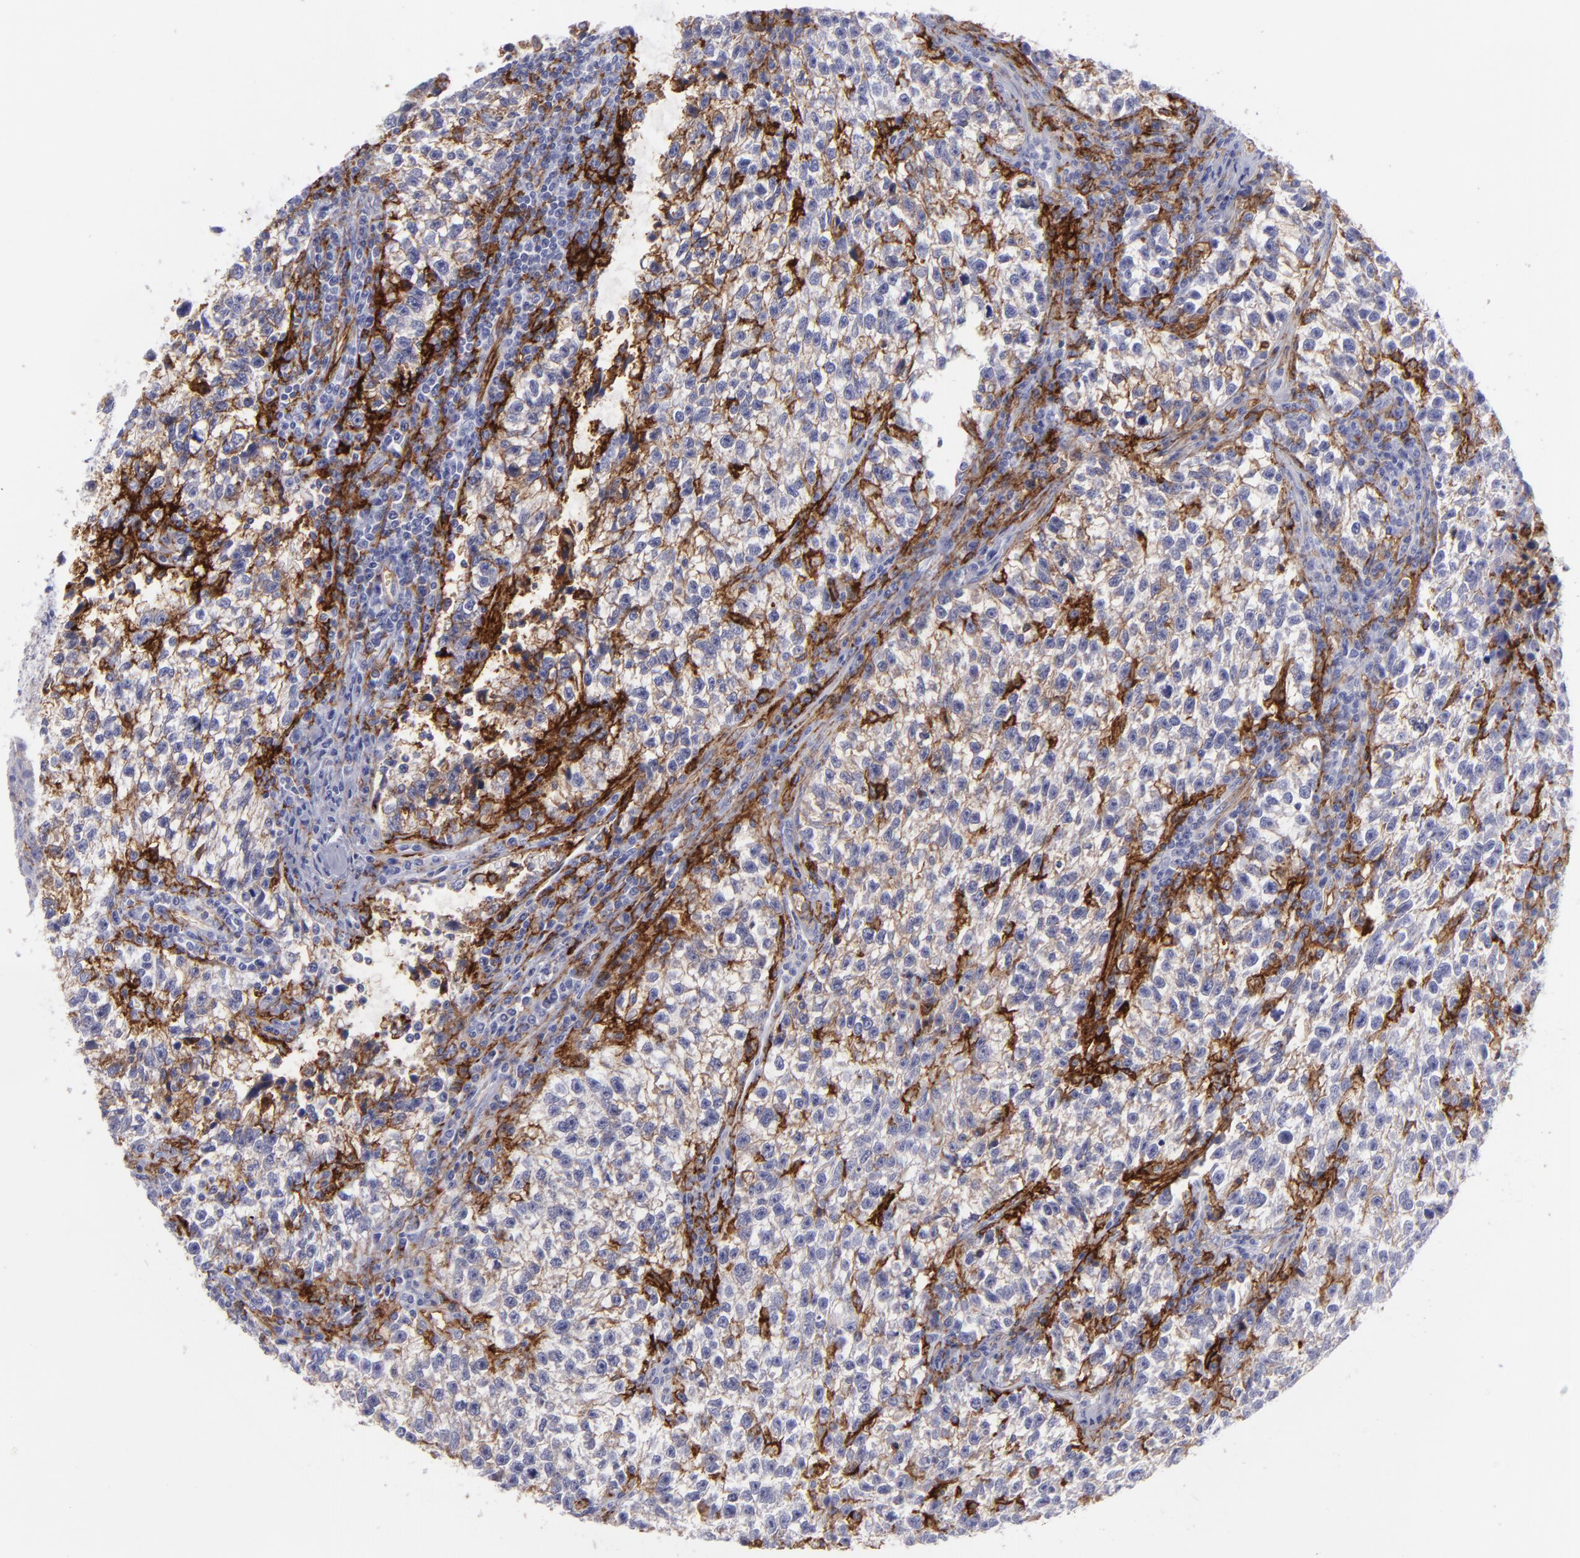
{"staining": {"intensity": "weak", "quantity": ">75%", "location": "cytoplasmic/membranous"}, "tissue": "testis cancer", "cell_type": "Tumor cells", "image_type": "cancer", "snomed": [{"axis": "morphology", "description": "Seminoma, NOS"}, {"axis": "topography", "description": "Testis"}], "caption": "Brown immunohistochemical staining in human testis cancer (seminoma) demonstrates weak cytoplasmic/membranous staining in about >75% of tumor cells.", "gene": "ACE", "patient": {"sex": "male", "age": 38}}